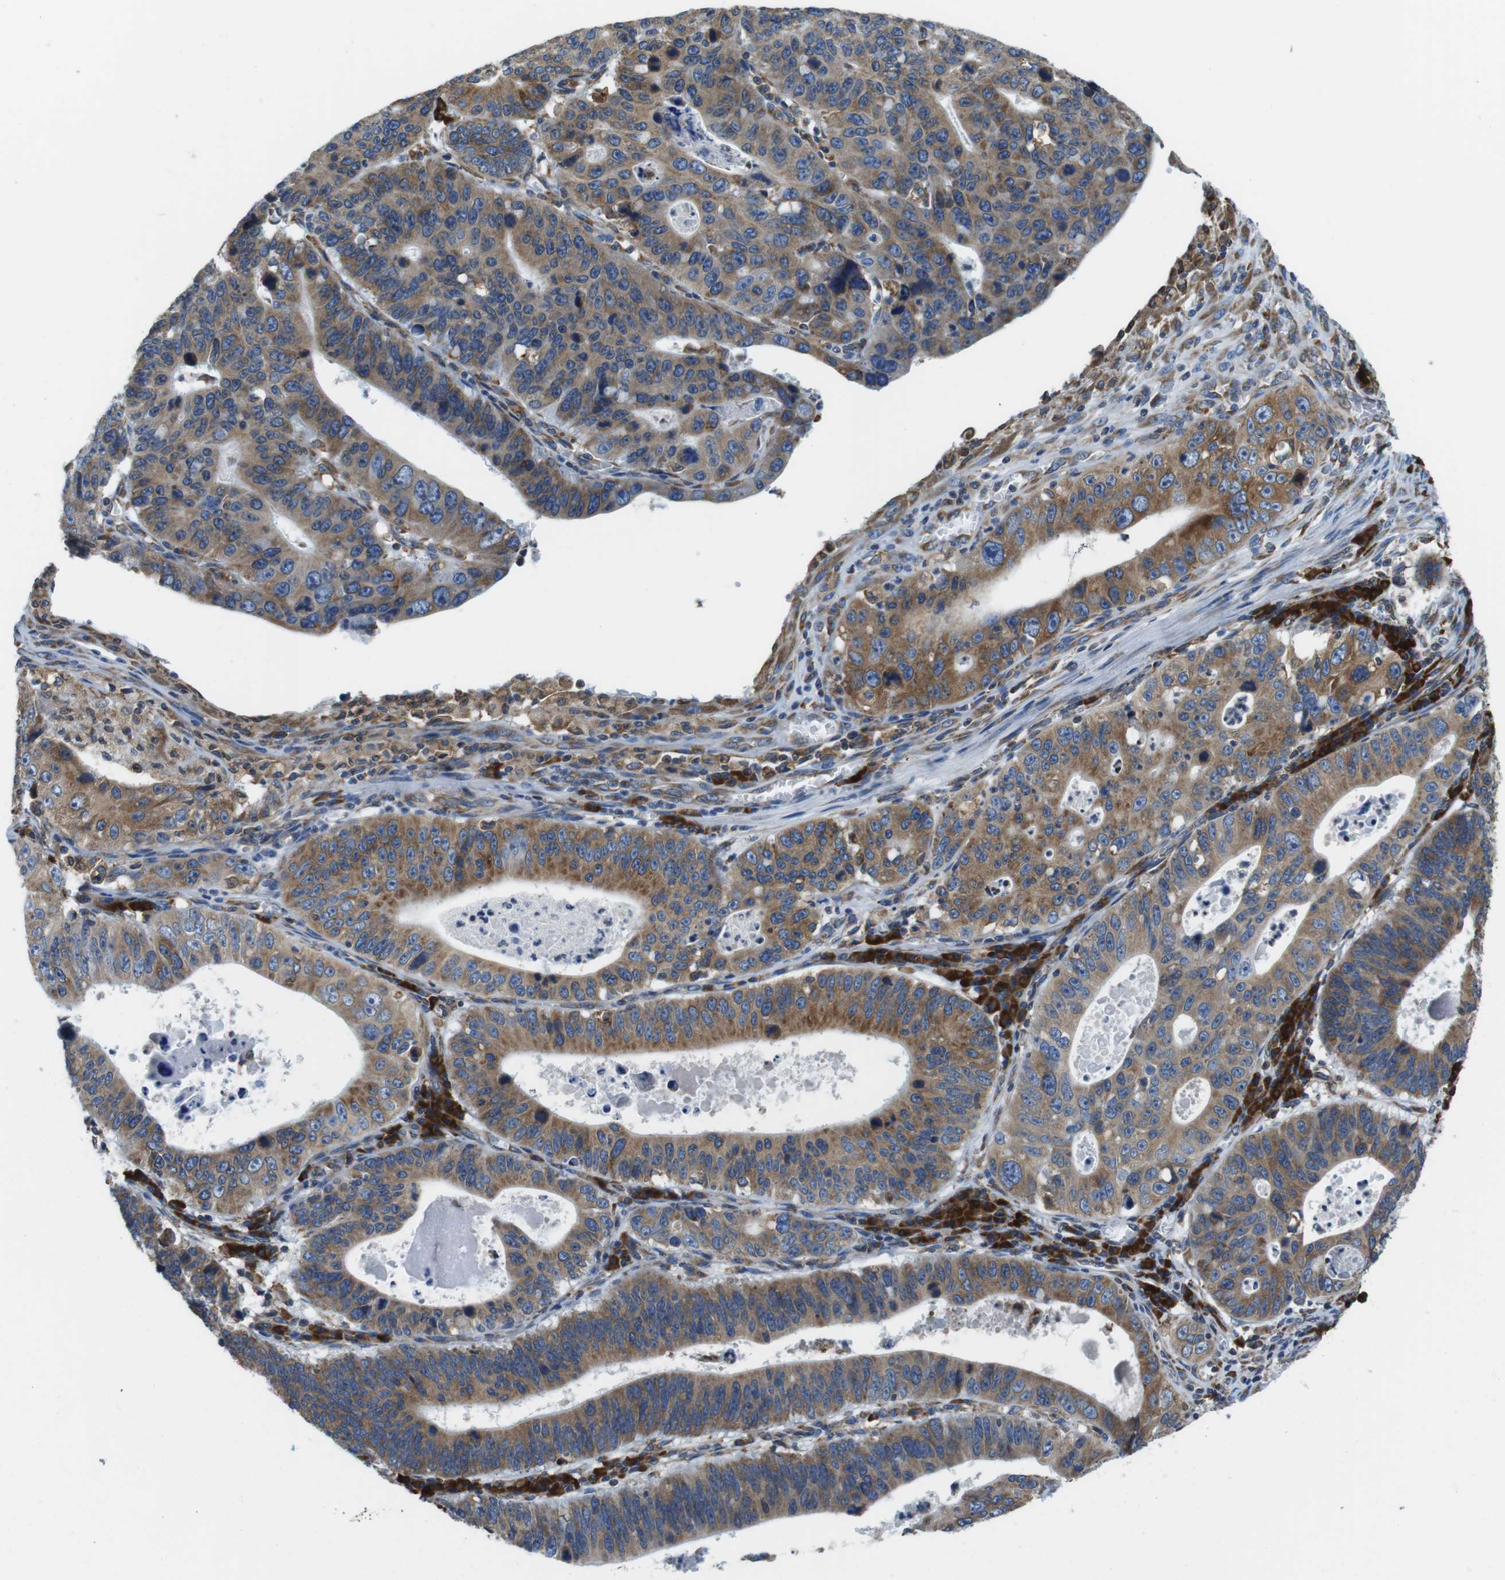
{"staining": {"intensity": "moderate", "quantity": ">75%", "location": "cytoplasmic/membranous"}, "tissue": "stomach cancer", "cell_type": "Tumor cells", "image_type": "cancer", "snomed": [{"axis": "morphology", "description": "Adenocarcinoma, NOS"}, {"axis": "topography", "description": "Stomach"}], "caption": "Protein expression analysis of human stomach cancer (adenocarcinoma) reveals moderate cytoplasmic/membranous staining in approximately >75% of tumor cells.", "gene": "UGGT1", "patient": {"sex": "male", "age": 59}}